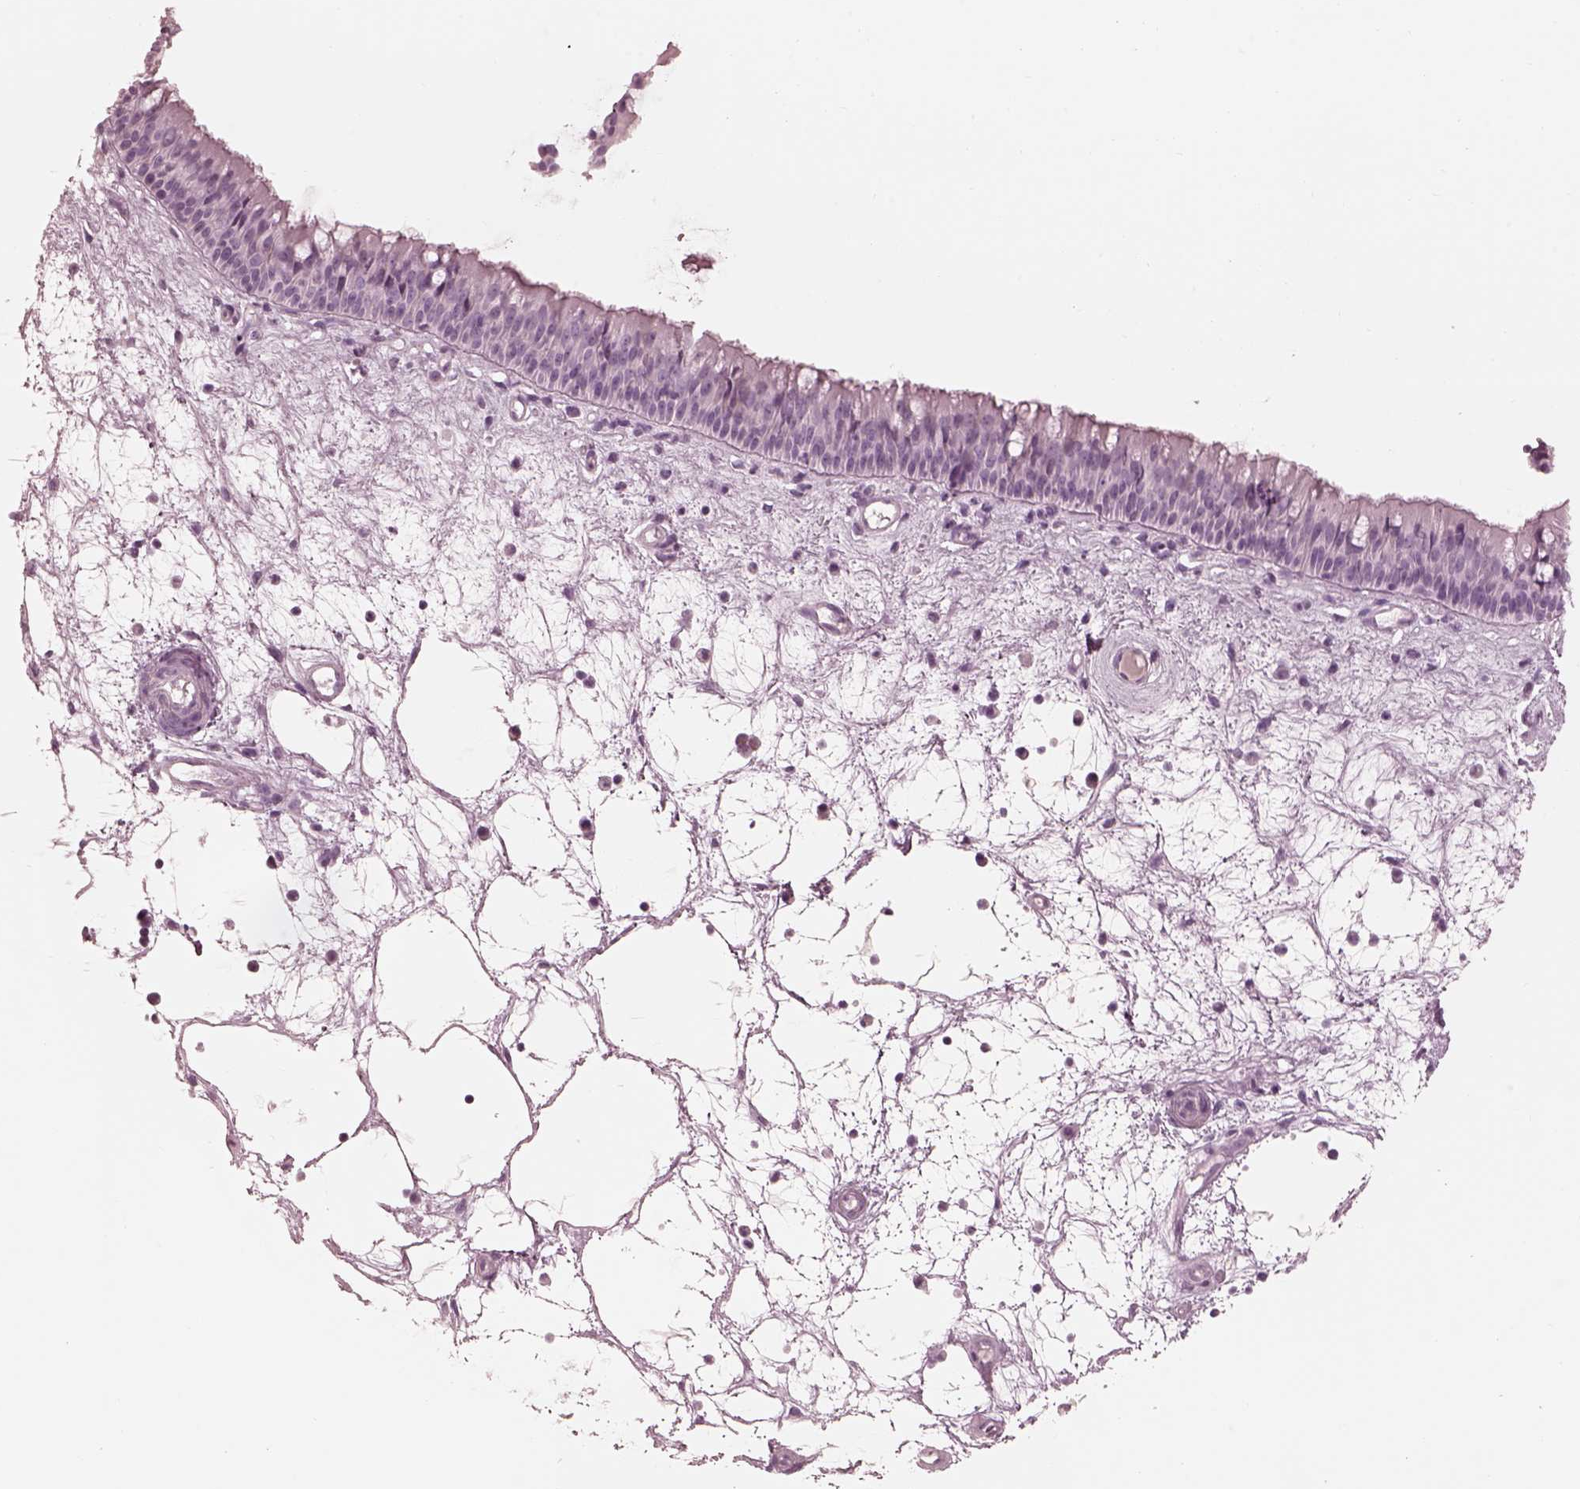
{"staining": {"intensity": "negative", "quantity": "none", "location": "none"}, "tissue": "nasopharynx", "cell_type": "Respiratory epithelial cells", "image_type": "normal", "snomed": [{"axis": "morphology", "description": "Normal tissue, NOS"}, {"axis": "topography", "description": "Nasopharynx"}], "caption": "High power microscopy micrograph of an immunohistochemistry photomicrograph of normal nasopharynx, revealing no significant expression in respiratory epithelial cells.", "gene": "CADM2", "patient": {"sex": "male", "age": 69}}